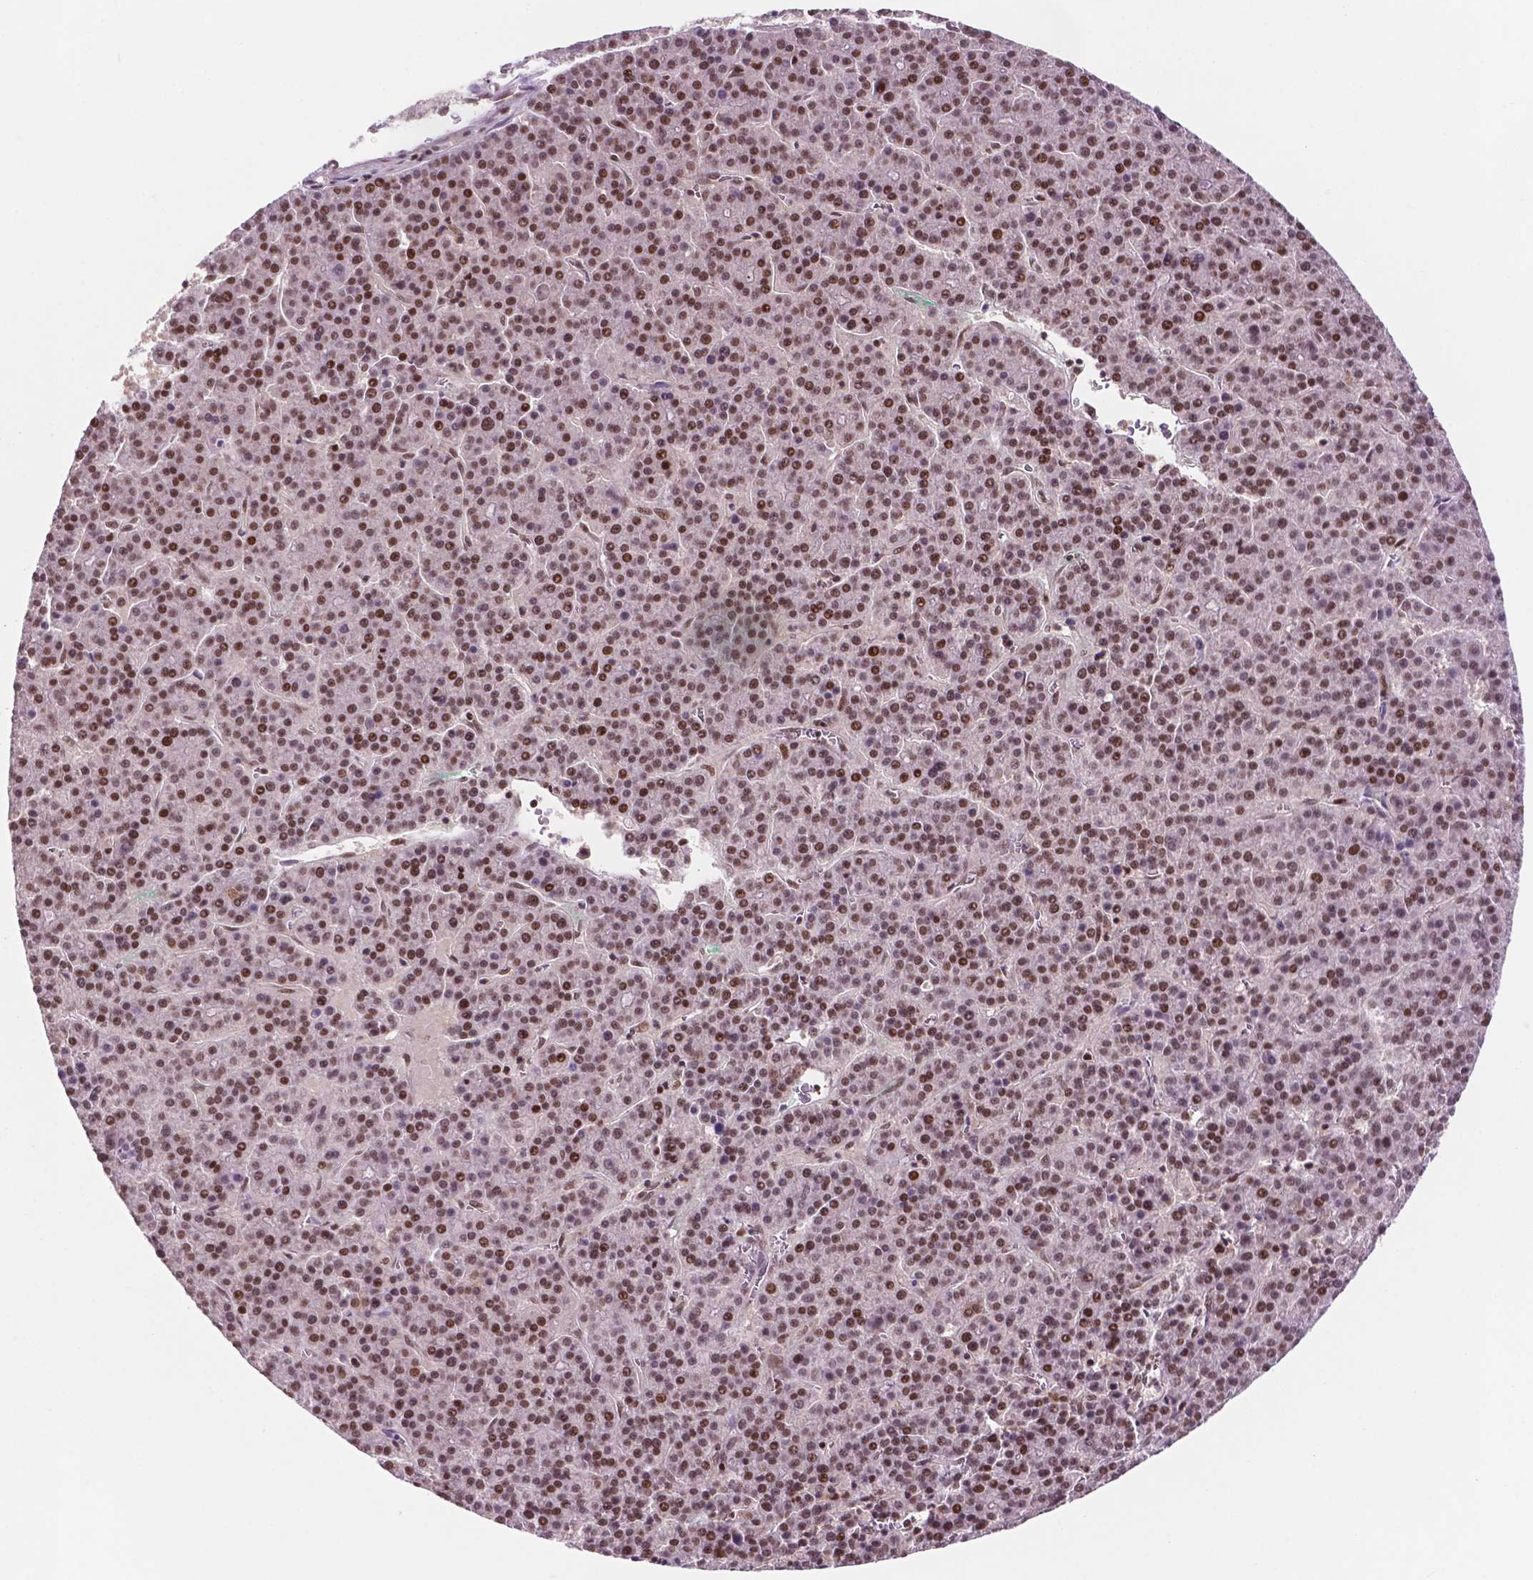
{"staining": {"intensity": "moderate", "quantity": ">75%", "location": "nuclear"}, "tissue": "liver cancer", "cell_type": "Tumor cells", "image_type": "cancer", "snomed": [{"axis": "morphology", "description": "Carcinoma, Hepatocellular, NOS"}, {"axis": "topography", "description": "Liver"}], "caption": "Immunohistochemical staining of human liver cancer exhibits moderate nuclear protein expression in about >75% of tumor cells. The protein of interest is shown in brown color, while the nuclei are stained blue.", "gene": "PER2", "patient": {"sex": "female", "age": 58}}